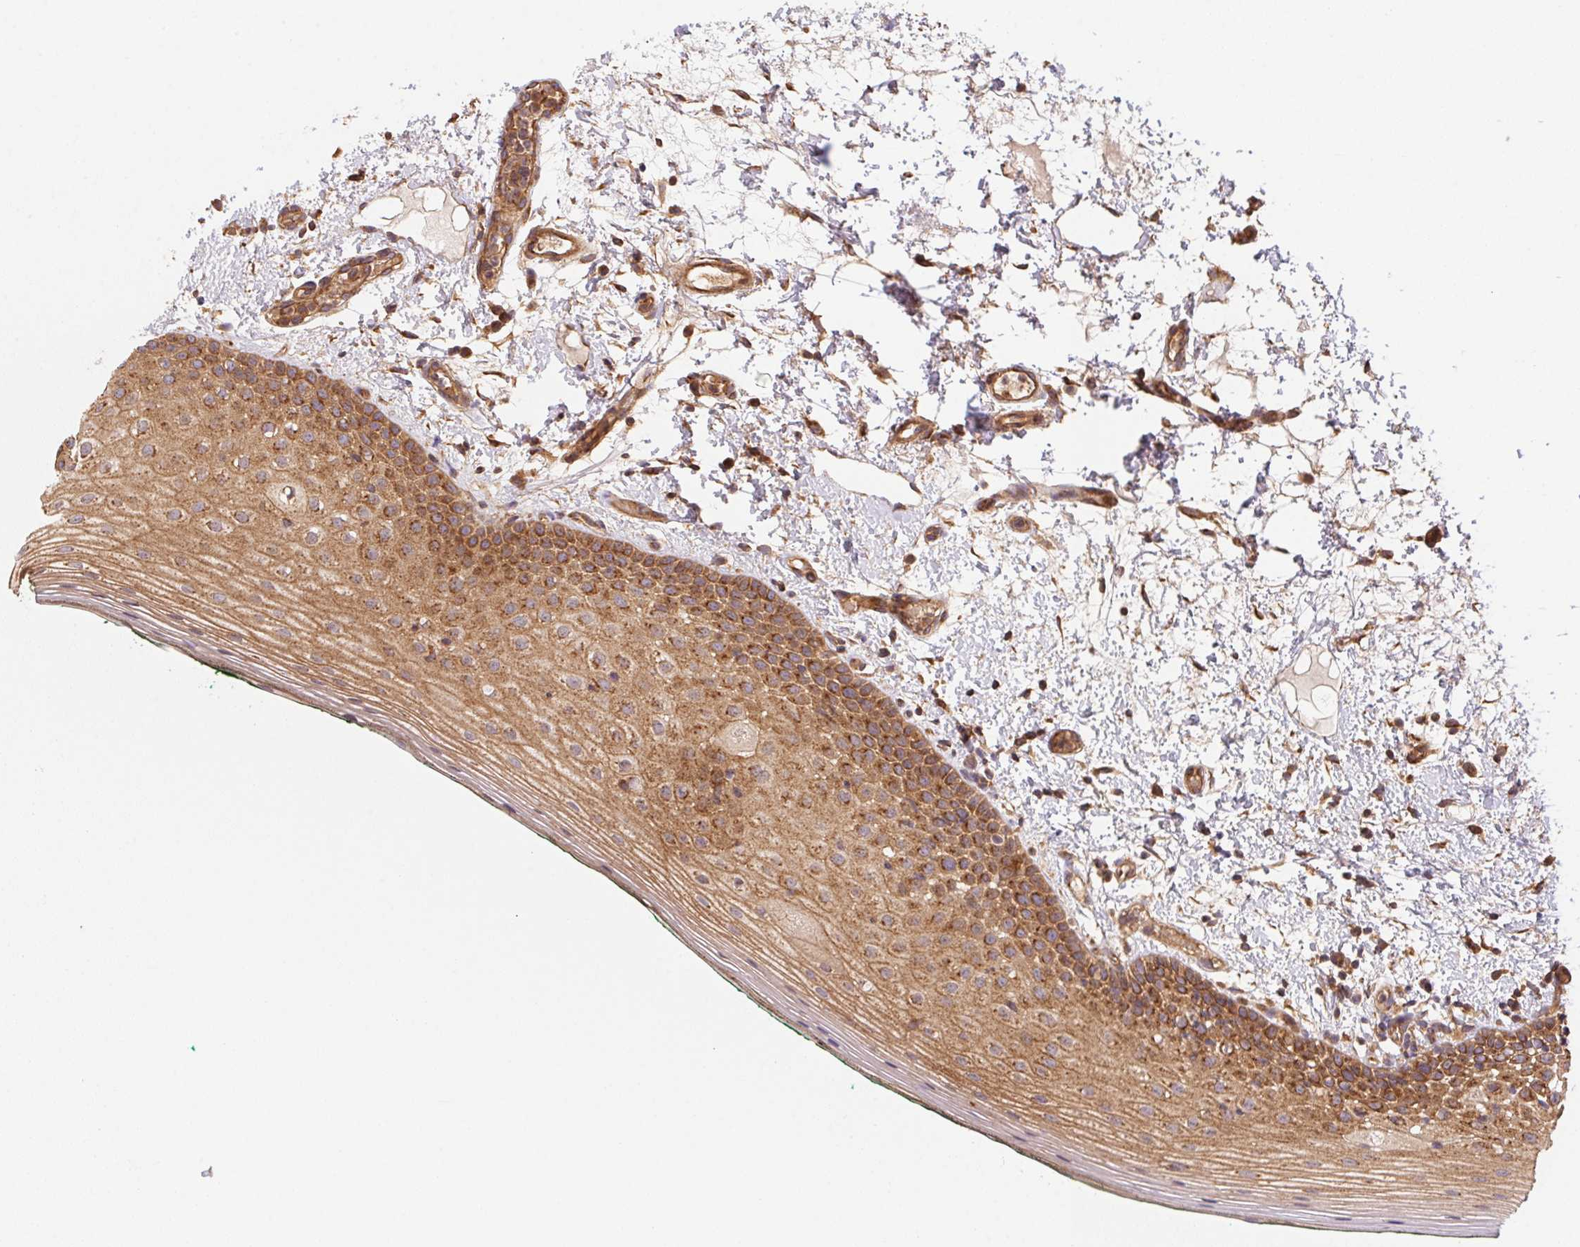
{"staining": {"intensity": "strong", "quantity": ">75%", "location": "cytoplasmic/membranous"}, "tissue": "oral mucosa", "cell_type": "Squamous epithelial cells", "image_type": "normal", "snomed": [{"axis": "morphology", "description": "Normal tissue, NOS"}, {"axis": "topography", "description": "Oral tissue"}], "caption": "Squamous epithelial cells demonstrate strong cytoplasmic/membranous expression in approximately >75% of cells in normal oral mucosa.", "gene": "USE1", "patient": {"sex": "female", "age": 83}}